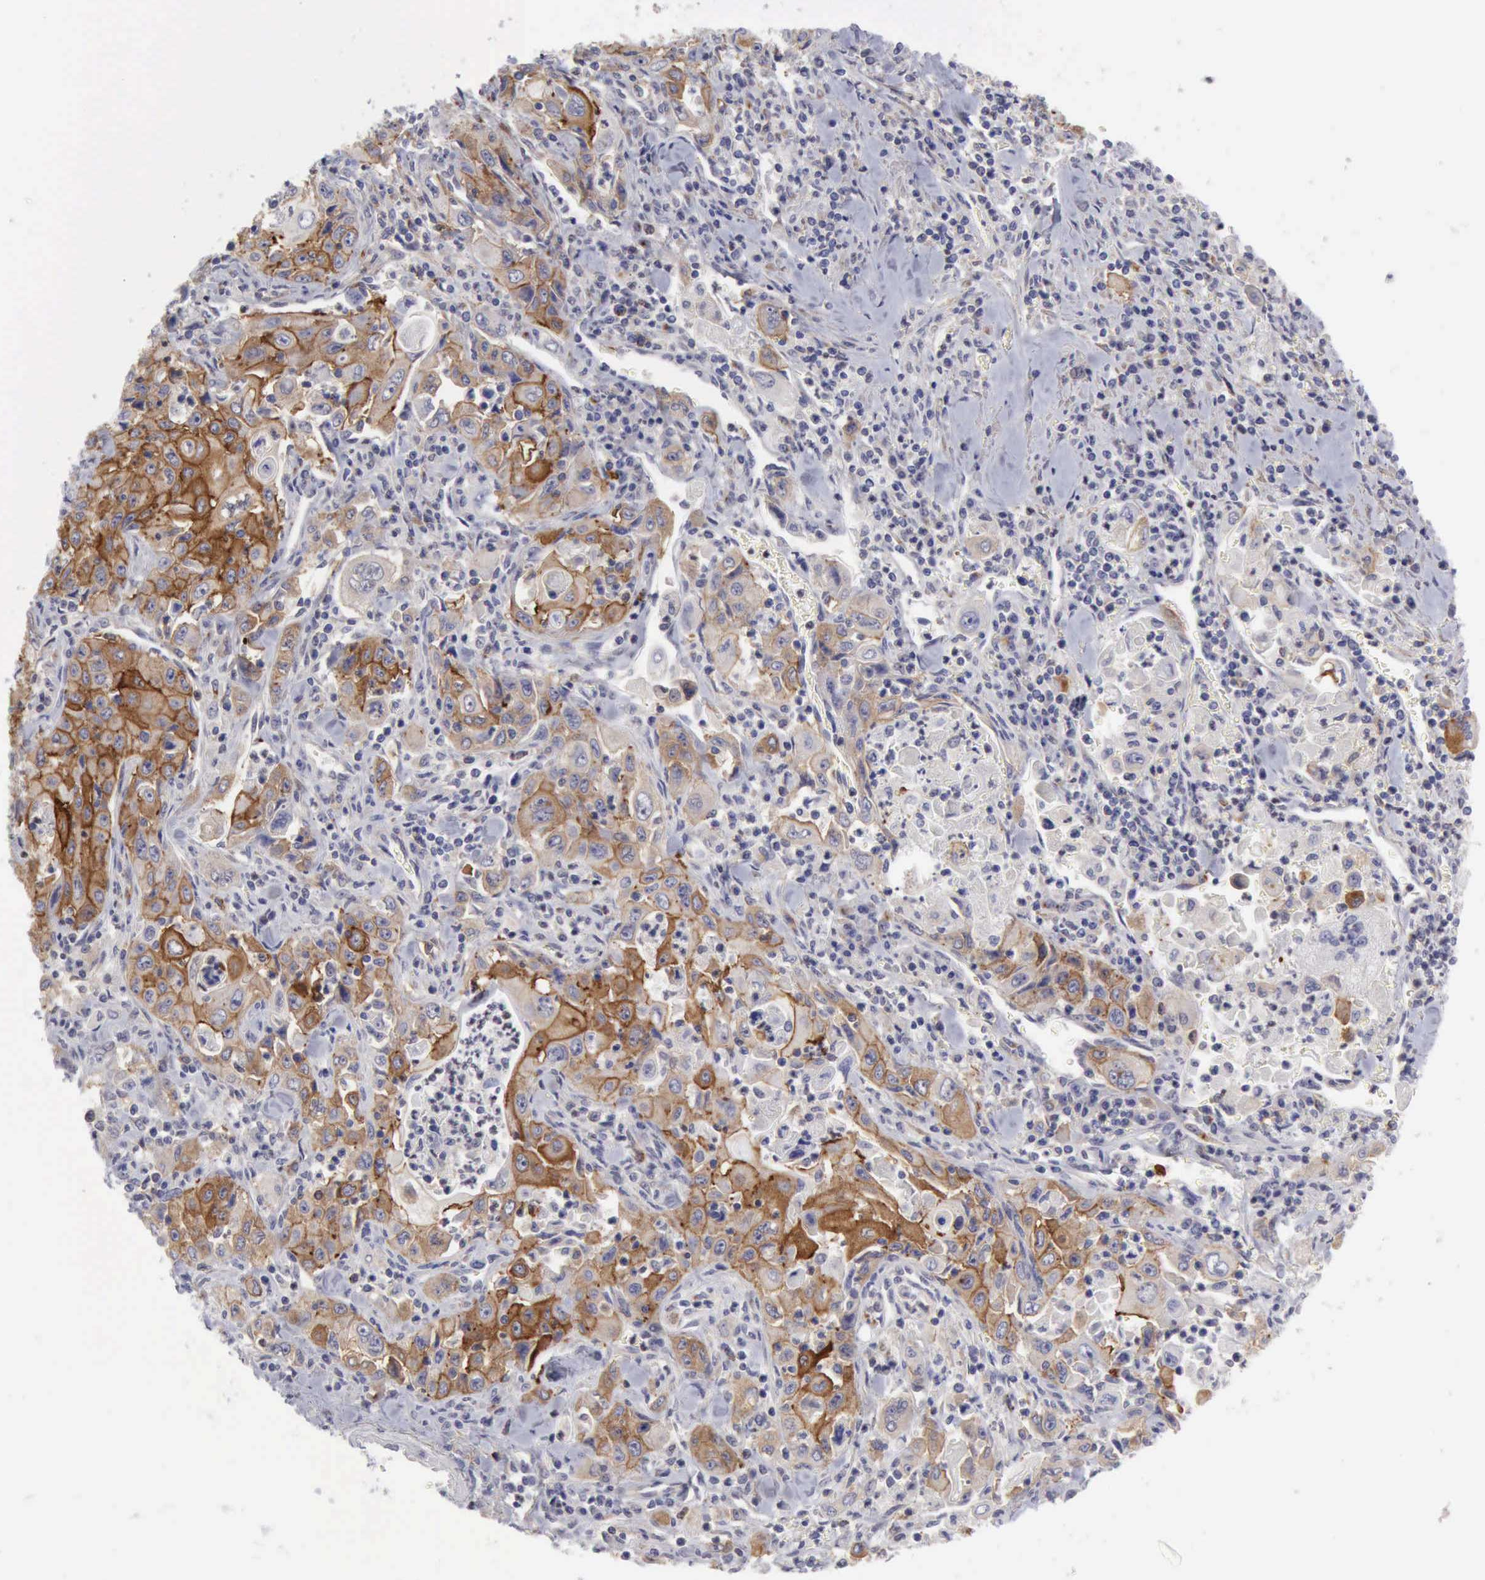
{"staining": {"intensity": "moderate", "quantity": "25%-75%", "location": "cytoplasmic/membranous"}, "tissue": "pancreatic cancer", "cell_type": "Tumor cells", "image_type": "cancer", "snomed": [{"axis": "morphology", "description": "Adenocarcinoma, NOS"}, {"axis": "topography", "description": "Pancreas"}], "caption": "There is medium levels of moderate cytoplasmic/membranous expression in tumor cells of pancreatic adenocarcinoma, as demonstrated by immunohistochemical staining (brown color).", "gene": "TFRC", "patient": {"sex": "male", "age": 70}}